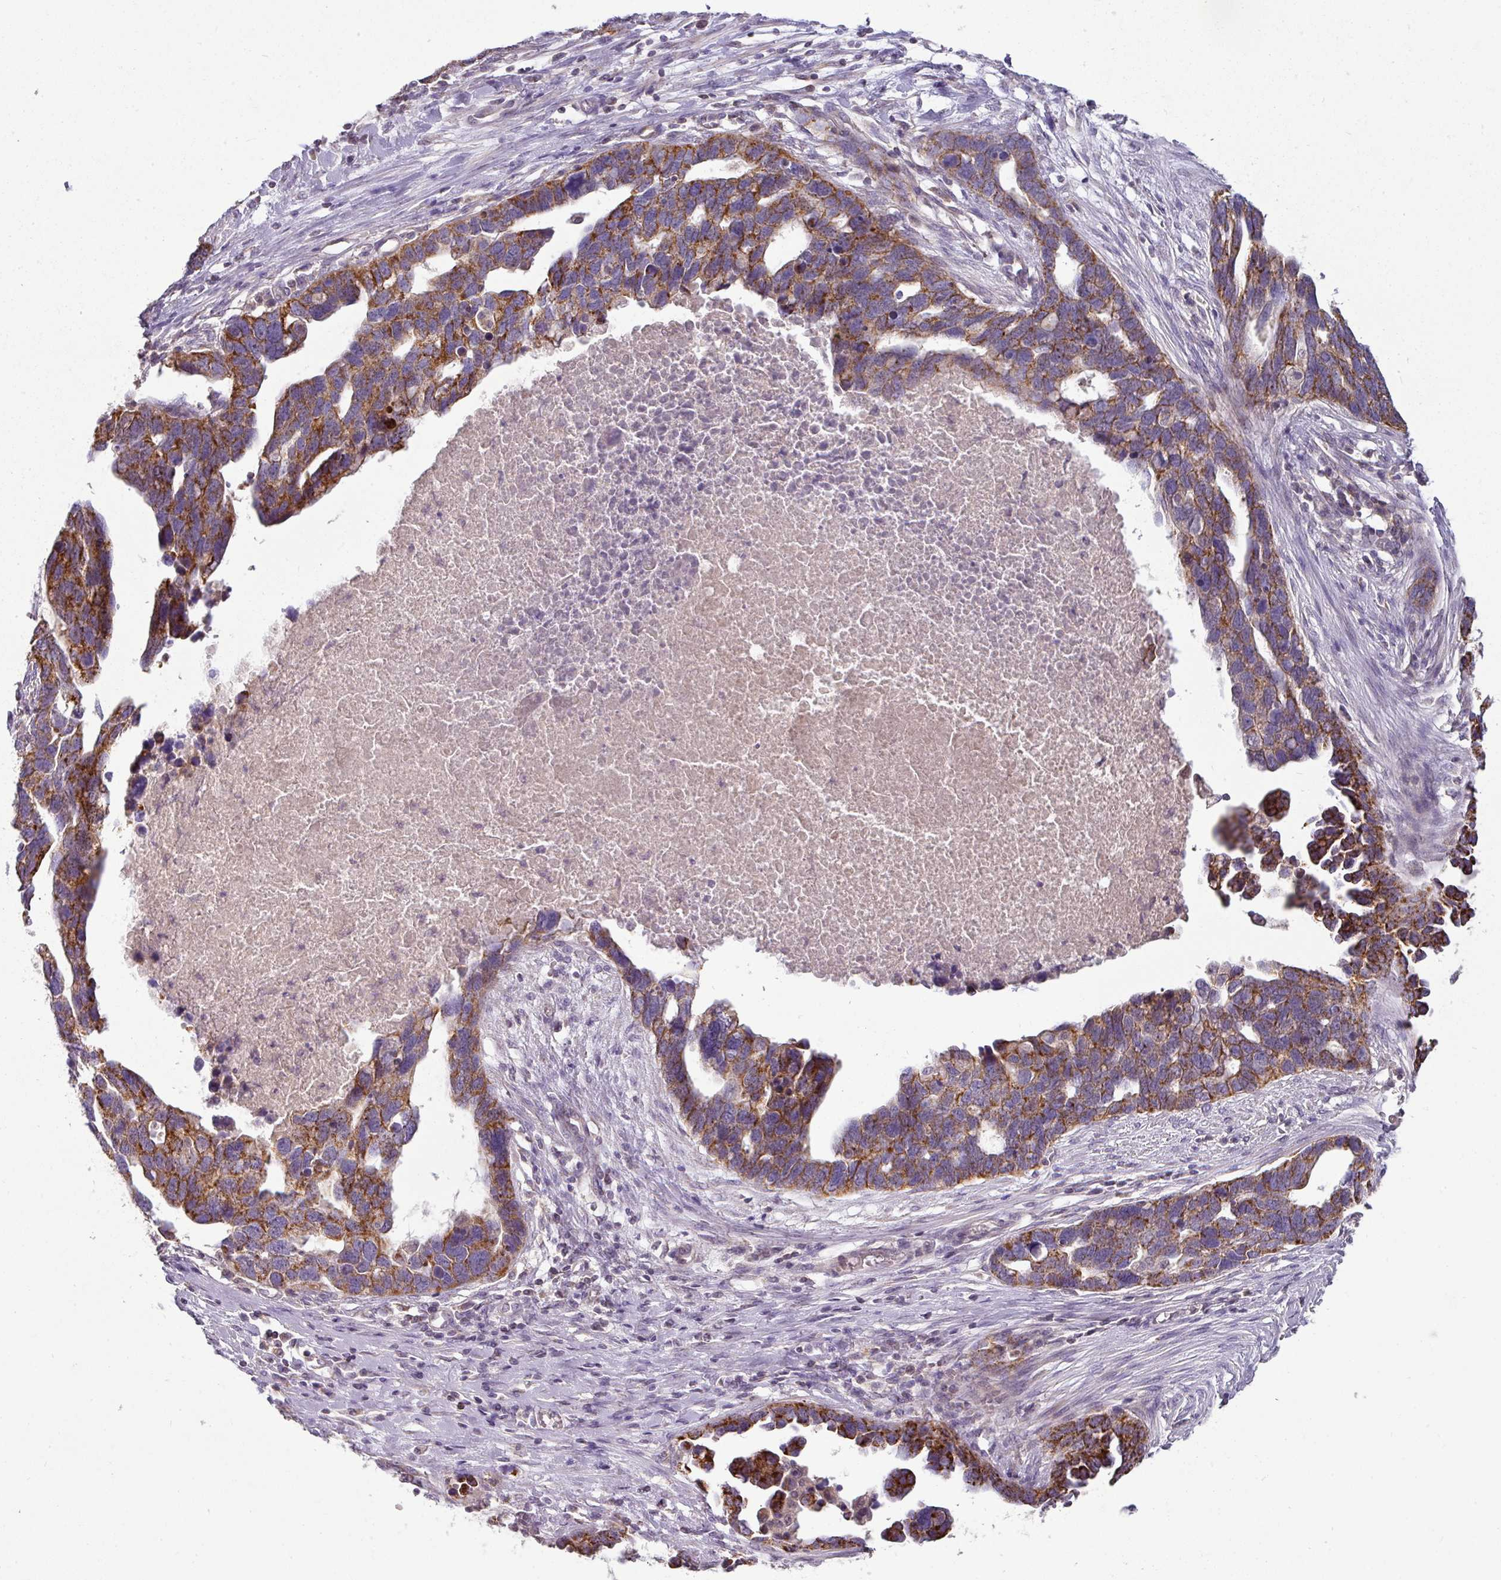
{"staining": {"intensity": "strong", "quantity": ">75%", "location": "cytoplasmic/membranous"}, "tissue": "ovarian cancer", "cell_type": "Tumor cells", "image_type": "cancer", "snomed": [{"axis": "morphology", "description": "Cystadenocarcinoma, serous, NOS"}, {"axis": "topography", "description": "Ovary"}], "caption": "Immunohistochemical staining of serous cystadenocarcinoma (ovarian) displays high levels of strong cytoplasmic/membranous staining in approximately >75% of tumor cells.", "gene": "TRAPPC1", "patient": {"sex": "female", "age": 54}}